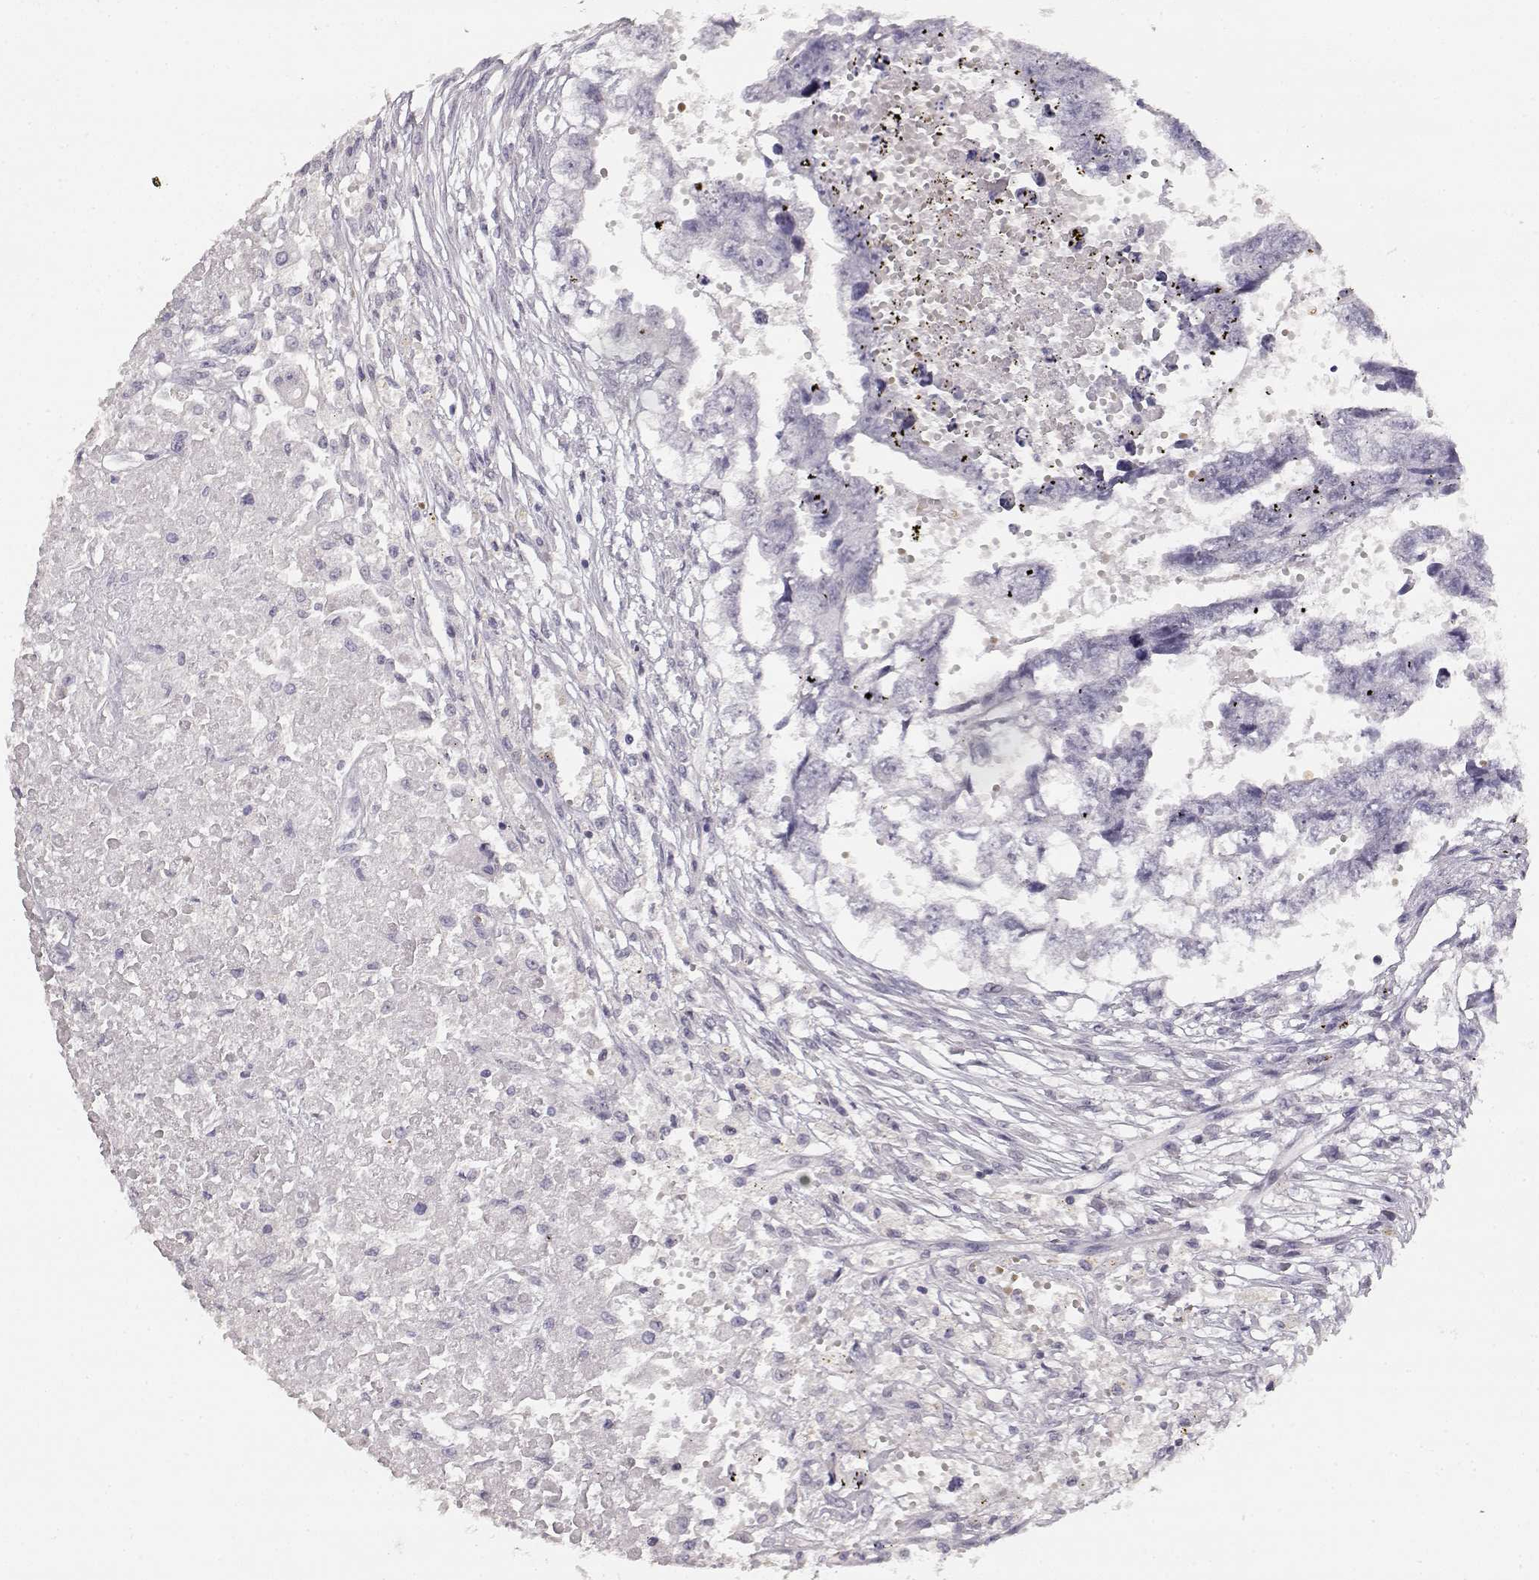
{"staining": {"intensity": "negative", "quantity": "none", "location": "none"}, "tissue": "testis cancer", "cell_type": "Tumor cells", "image_type": "cancer", "snomed": [{"axis": "morphology", "description": "Carcinoma, Embryonal, NOS"}, {"axis": "morphology", "description": "Teratoma, malignant, NOS"}, {"axis": "topography", "description": "Testis"}], "caption": "An immunohistochemistry (IHC) histopathology image of testis cancer is shown. There is no staining in tumor cells of testis cancer. The staining was performed using DAB to visualize the protein expression in brown, while the nuclei were stained in blue with hematoxylin (Magnification: 20x).", "gene": "TPH2", "patient": {"sex": "male", "age": 44}}